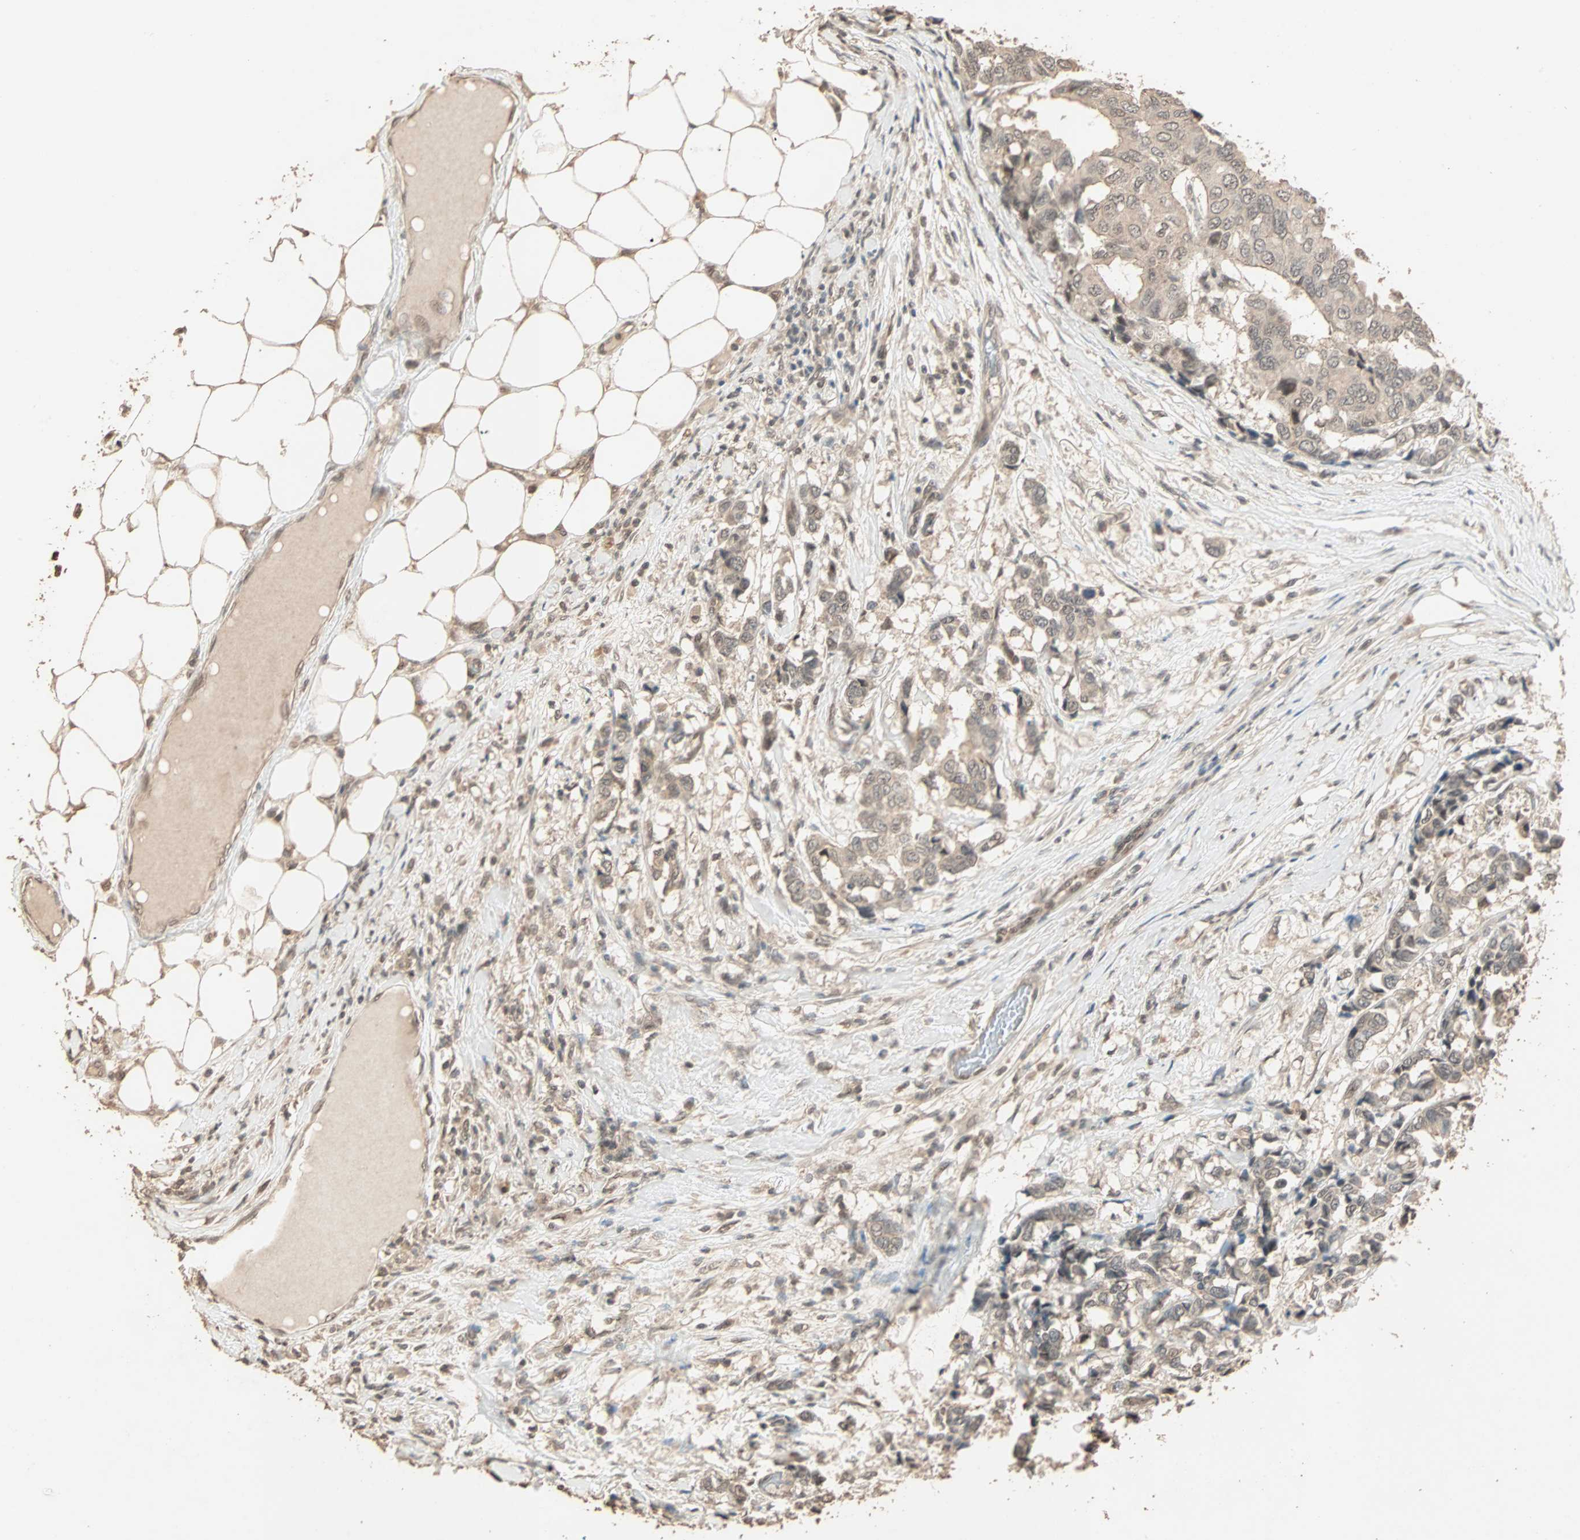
{"staining": {"intensity": "moderate", "quantity": ">75%", "location": "cytoplasmic/membranous,nuclear"}, "tissue": "breast cancer", "cell_type": "Tumor cells", "image_type": "cancer", "snomed": [{"axis": "morphology", "description": "Duct carcinoma"}, {"axis": "topography", "description": "Breast"}], "caption": "IHC photomicrograph of breast cancer (infiltrating ductal carcinoma) stained for a protein (brown), which reveals medium levels of moderate cytoplasmic/membranous and nuclear staining in about >75% of tumor cells.", "gene": "ZBTB33", "patient": {"sex": "female", "age": 87}}